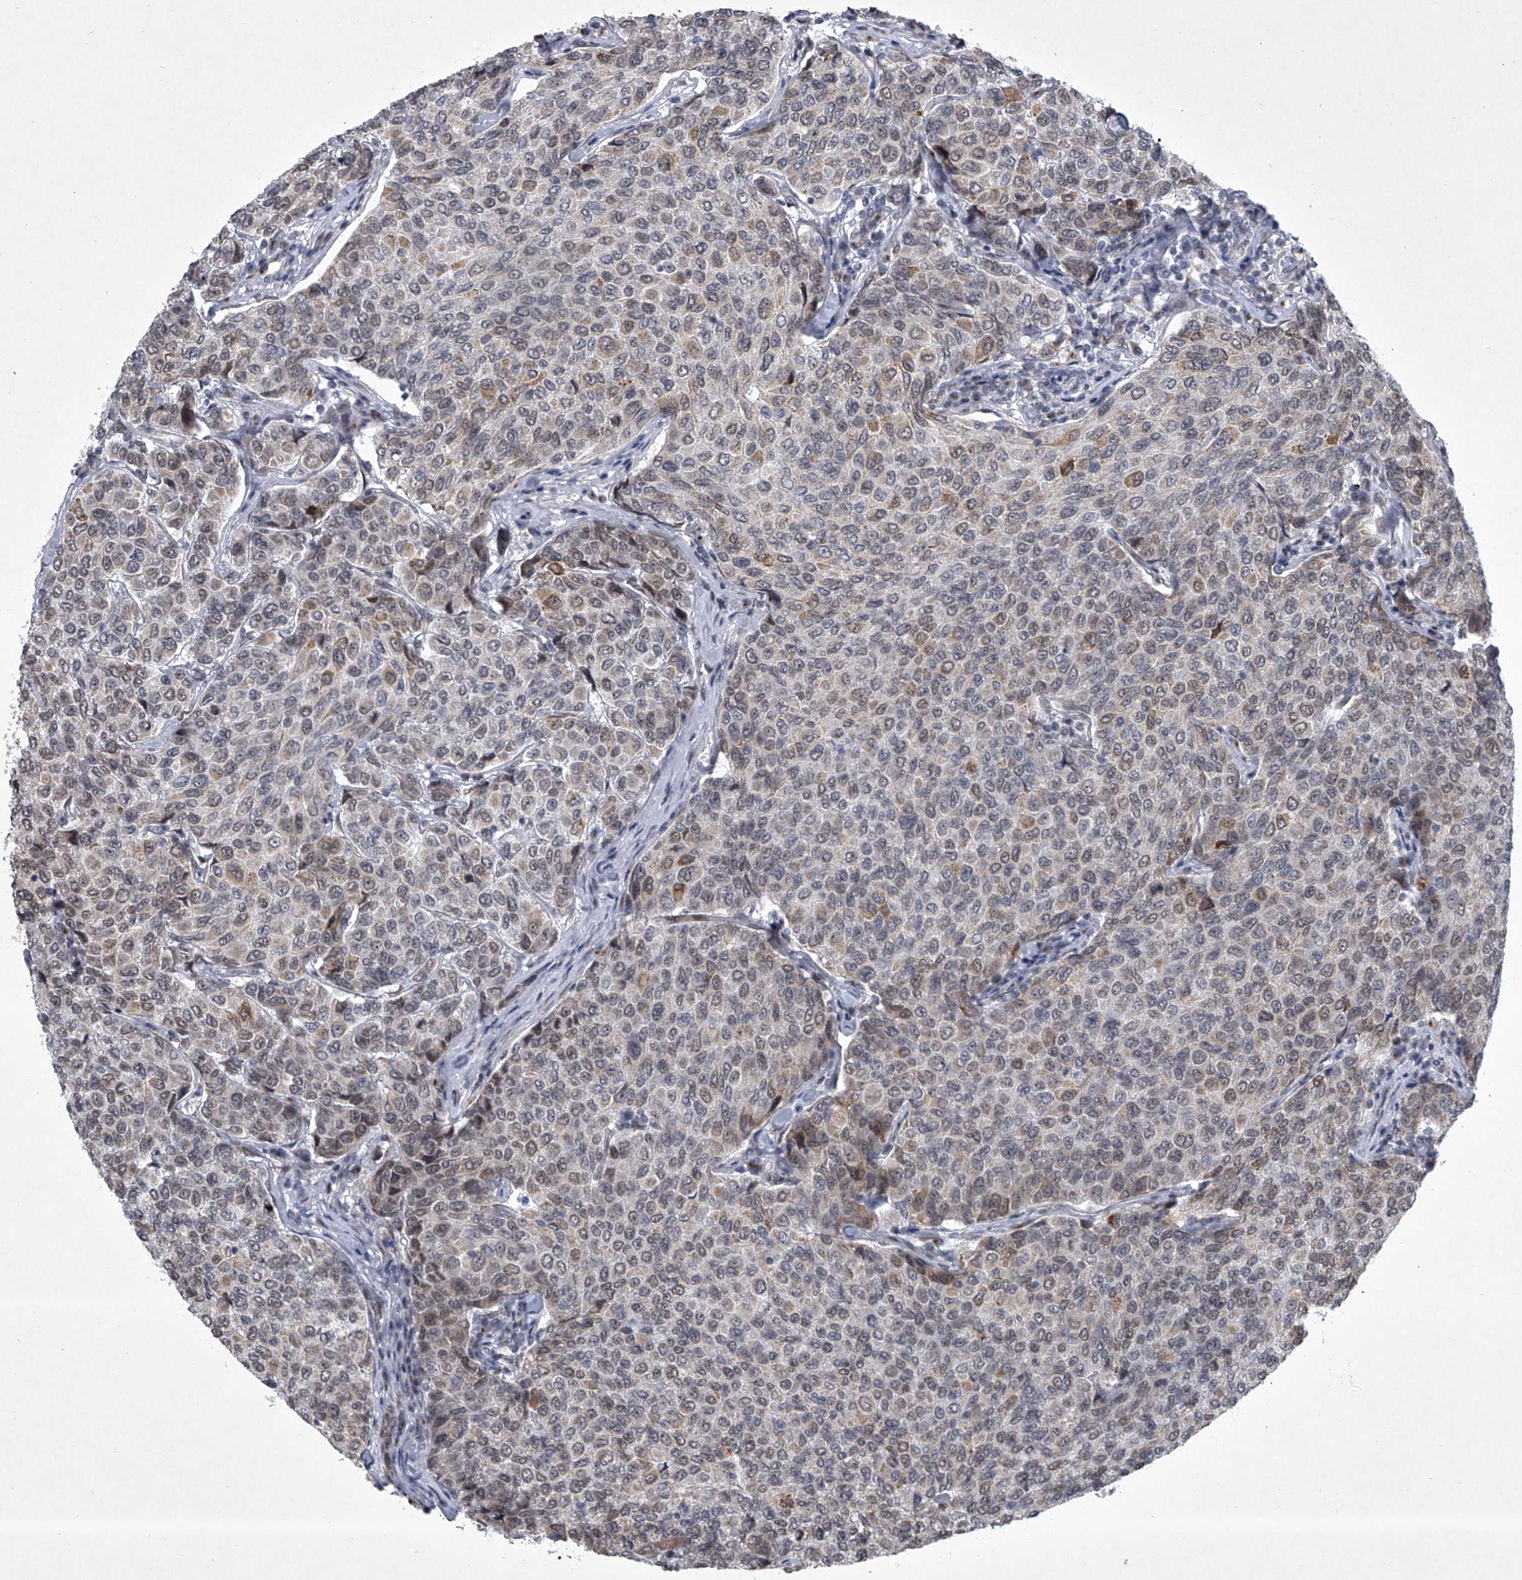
{"staining": {"intensity": "weak", "quantity": "<25%", "location": "cytoplasmic/membranous,nuclear"}, "tissue": "breast cancer", "cell_type": "Tumor cells", "image_type": "cancer", "snomed": [{"axis": "morphology", "description": "Duct carcinoma"}, {"axis": "topography", "description": "Breast"}], "caption": "This is an IHC photomicrograph of breast infiltrating ductal carcinoma. There is no positivity in tumor cells.", "gene": "MLLT1", "patient": {"sex": "female", "age": 55}}